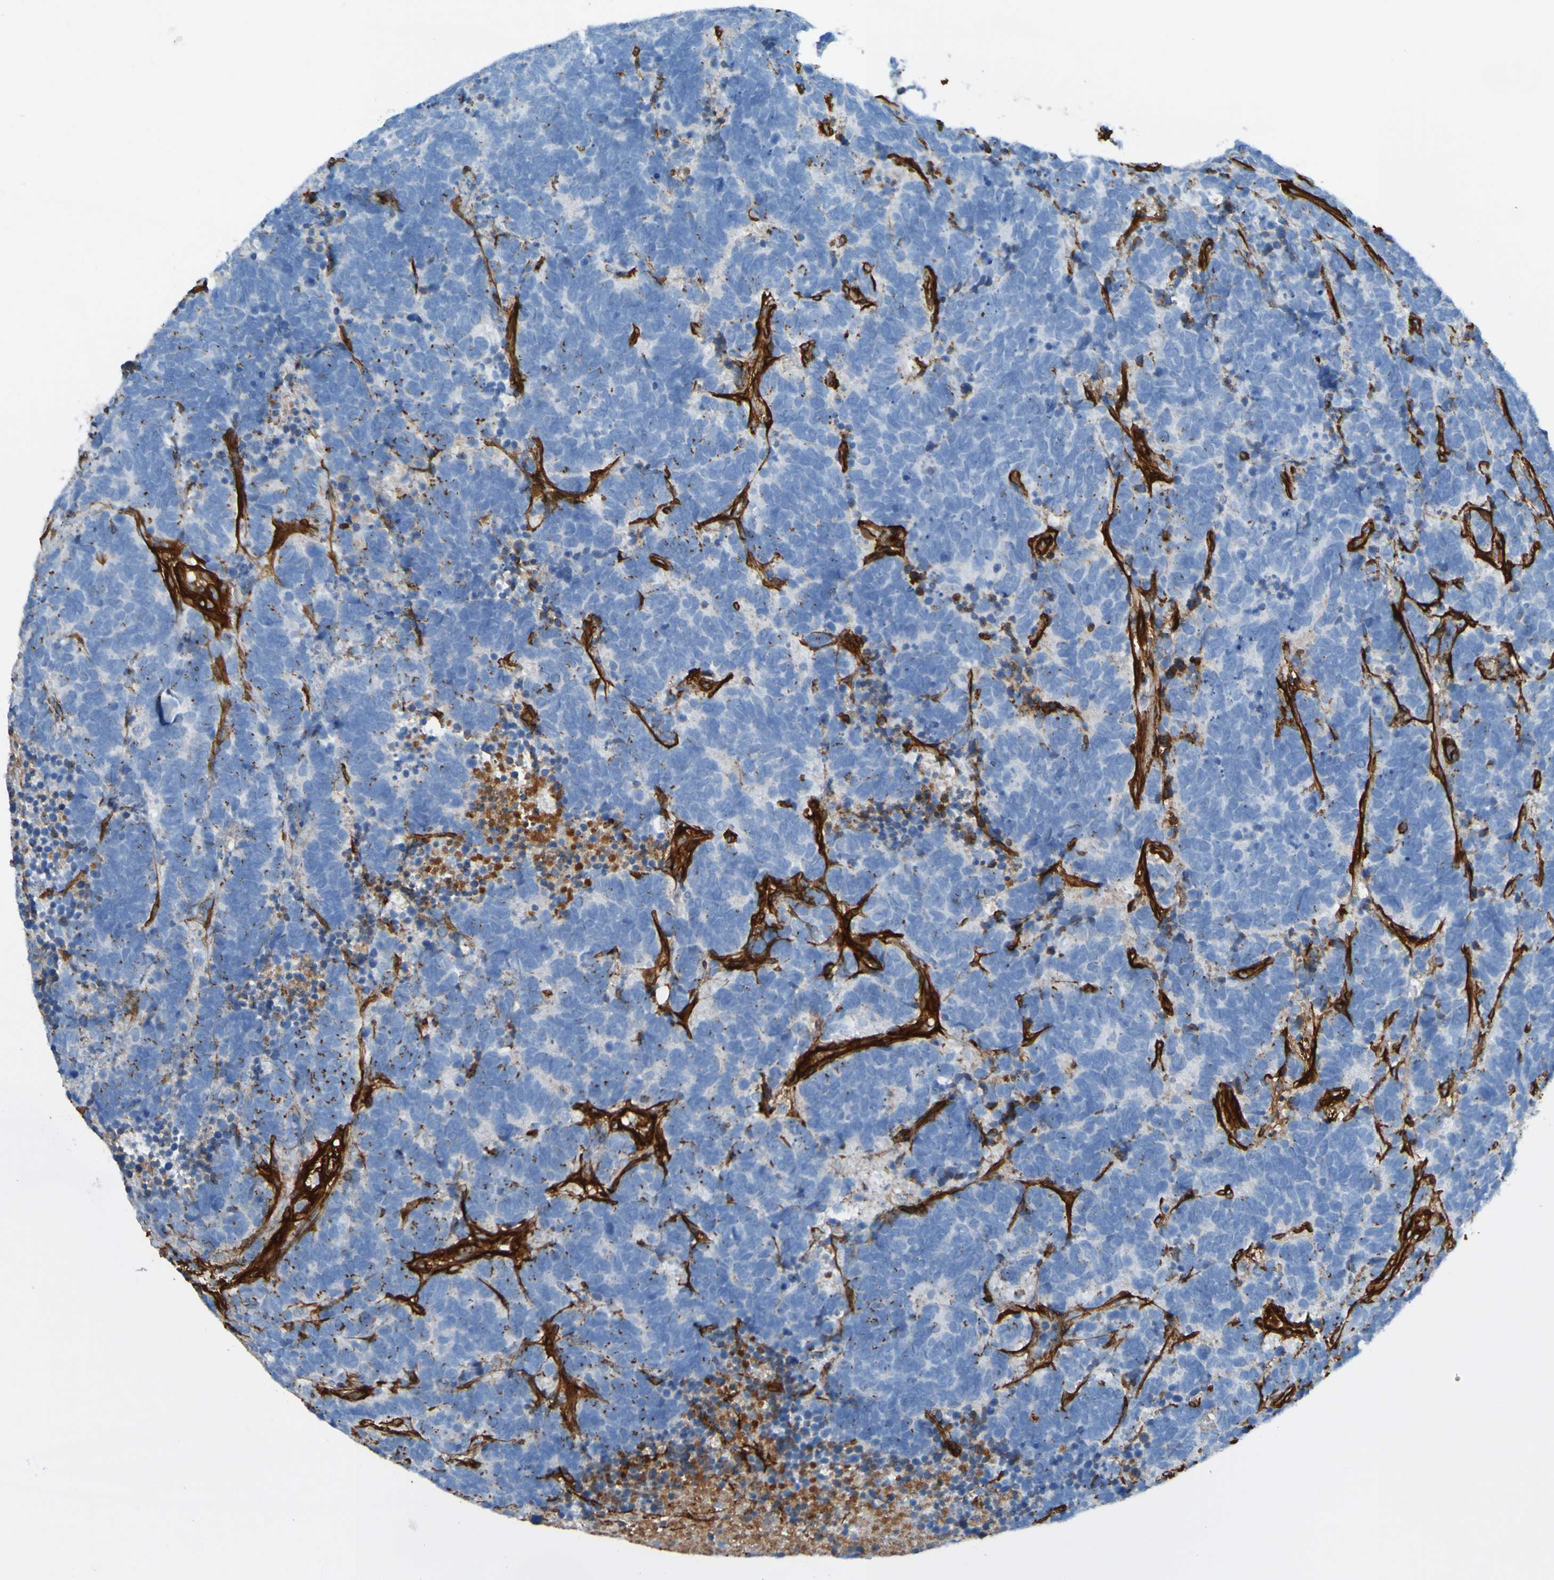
{"staining": {"intensity": "negative", "quantity": "none", "location": "none"}, "tissue": "carcinoid", "cell_type": "Tumor cells", "image_type": "cancer", "snomed": [{"axis": "morphology", "description": "Carcinoma, NOS"}, {"axis": "morphology", "description": "Carcinoid, malignant, NOS"}, {"axis": "topography", "description": "Urinary bladder"}], "caption": "Immunohistochemistry micrograph of human carcinoma stained for a protein (brown), which shows no expression in tumor cells. Nuclei are stained in blue.", "gene": "COL4A2", "patient": {"sex": "male", "age": 57}}